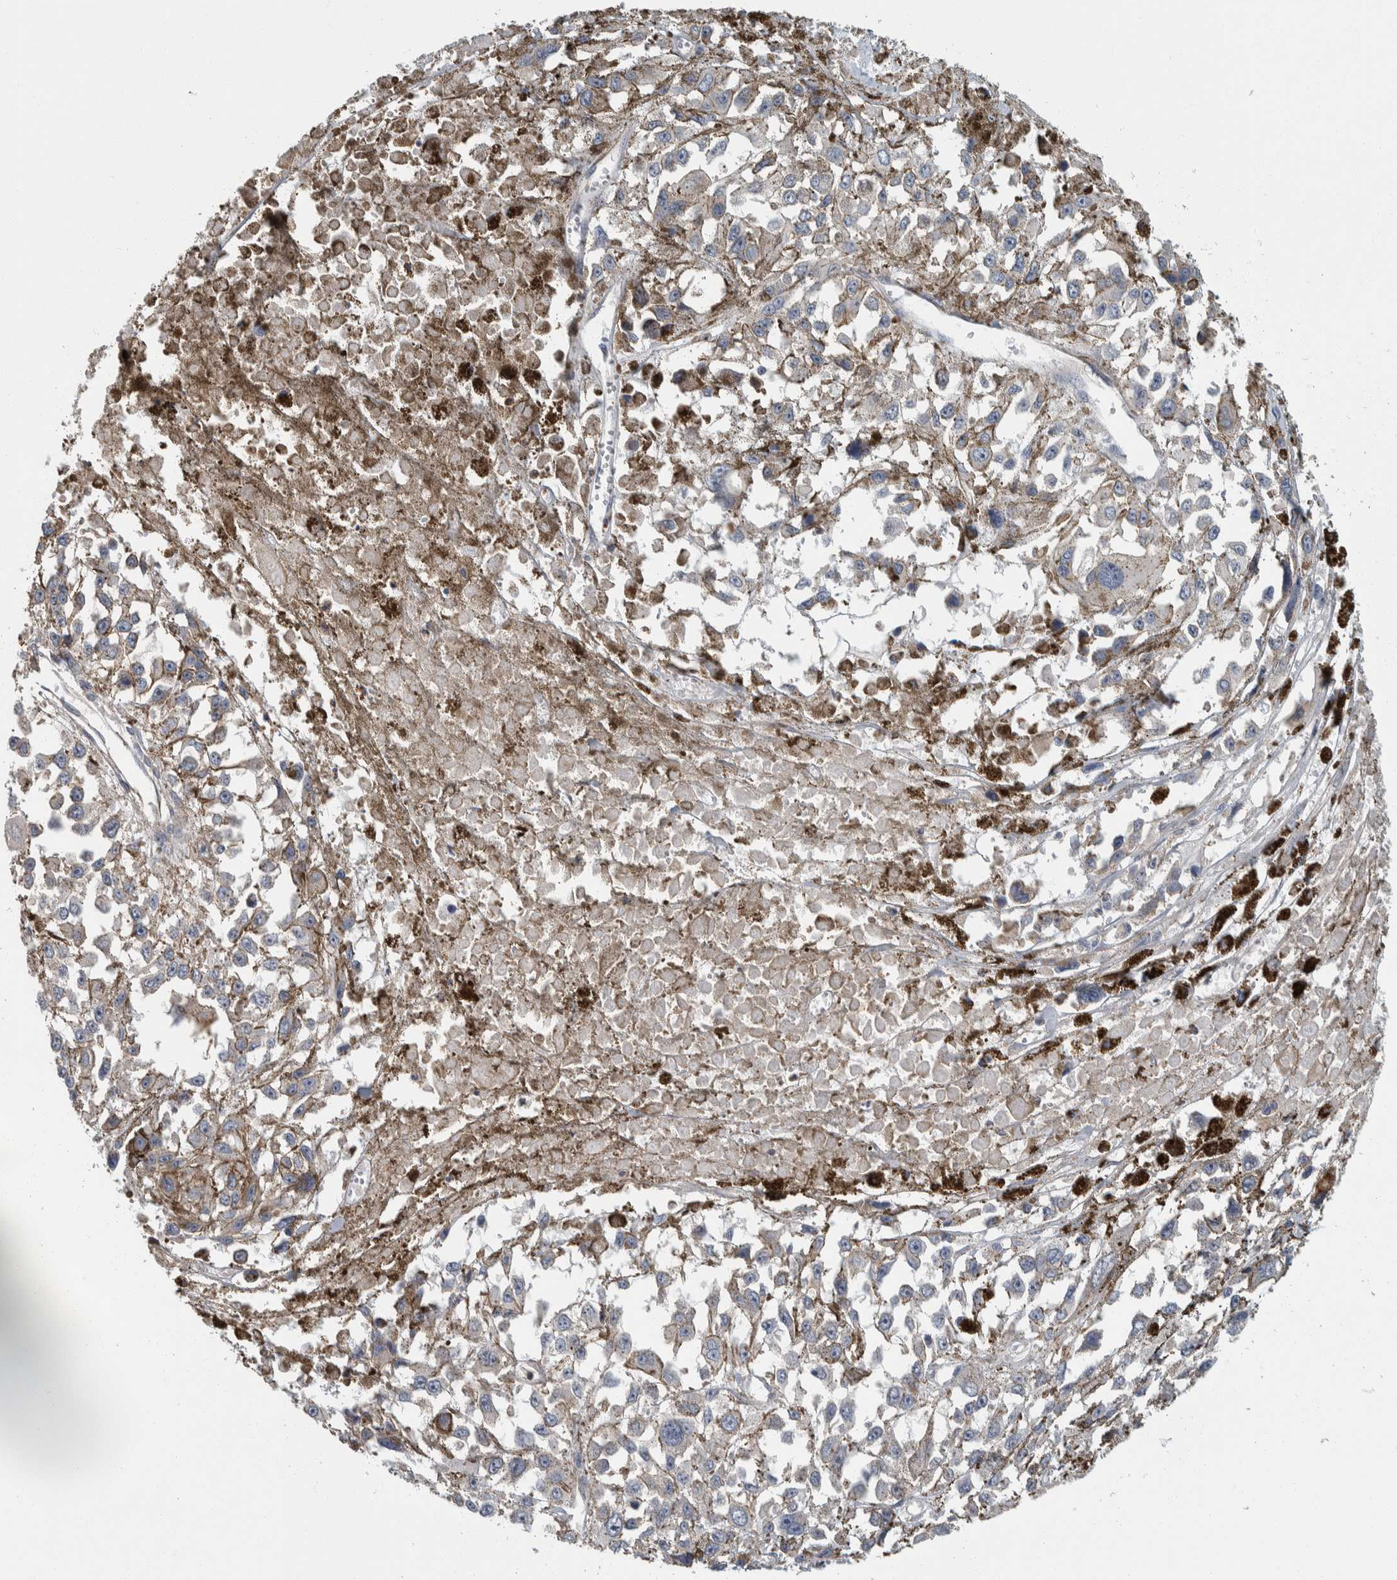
{"staining": {"intensity": "negative", "quantity": "none", "location": "none"}, "tissue": "melanoma", "cell_type": "Tumor cells", "image_type": "cancer", "snomed": [{"axis": "morphology", "description": "Malignant melanoma, Metastatic site"}, {"axis": "topography", "description": "Lymph node"}], "caption": "Immunohistochemistry (IHC) photomicrograph of human malignant melanoma (metastatic site) stained for a protein (brown), which exhibits no staining in tumor cells.", "gene": "KCNJ3", "patient": {"sex": "male", "age": 59}}